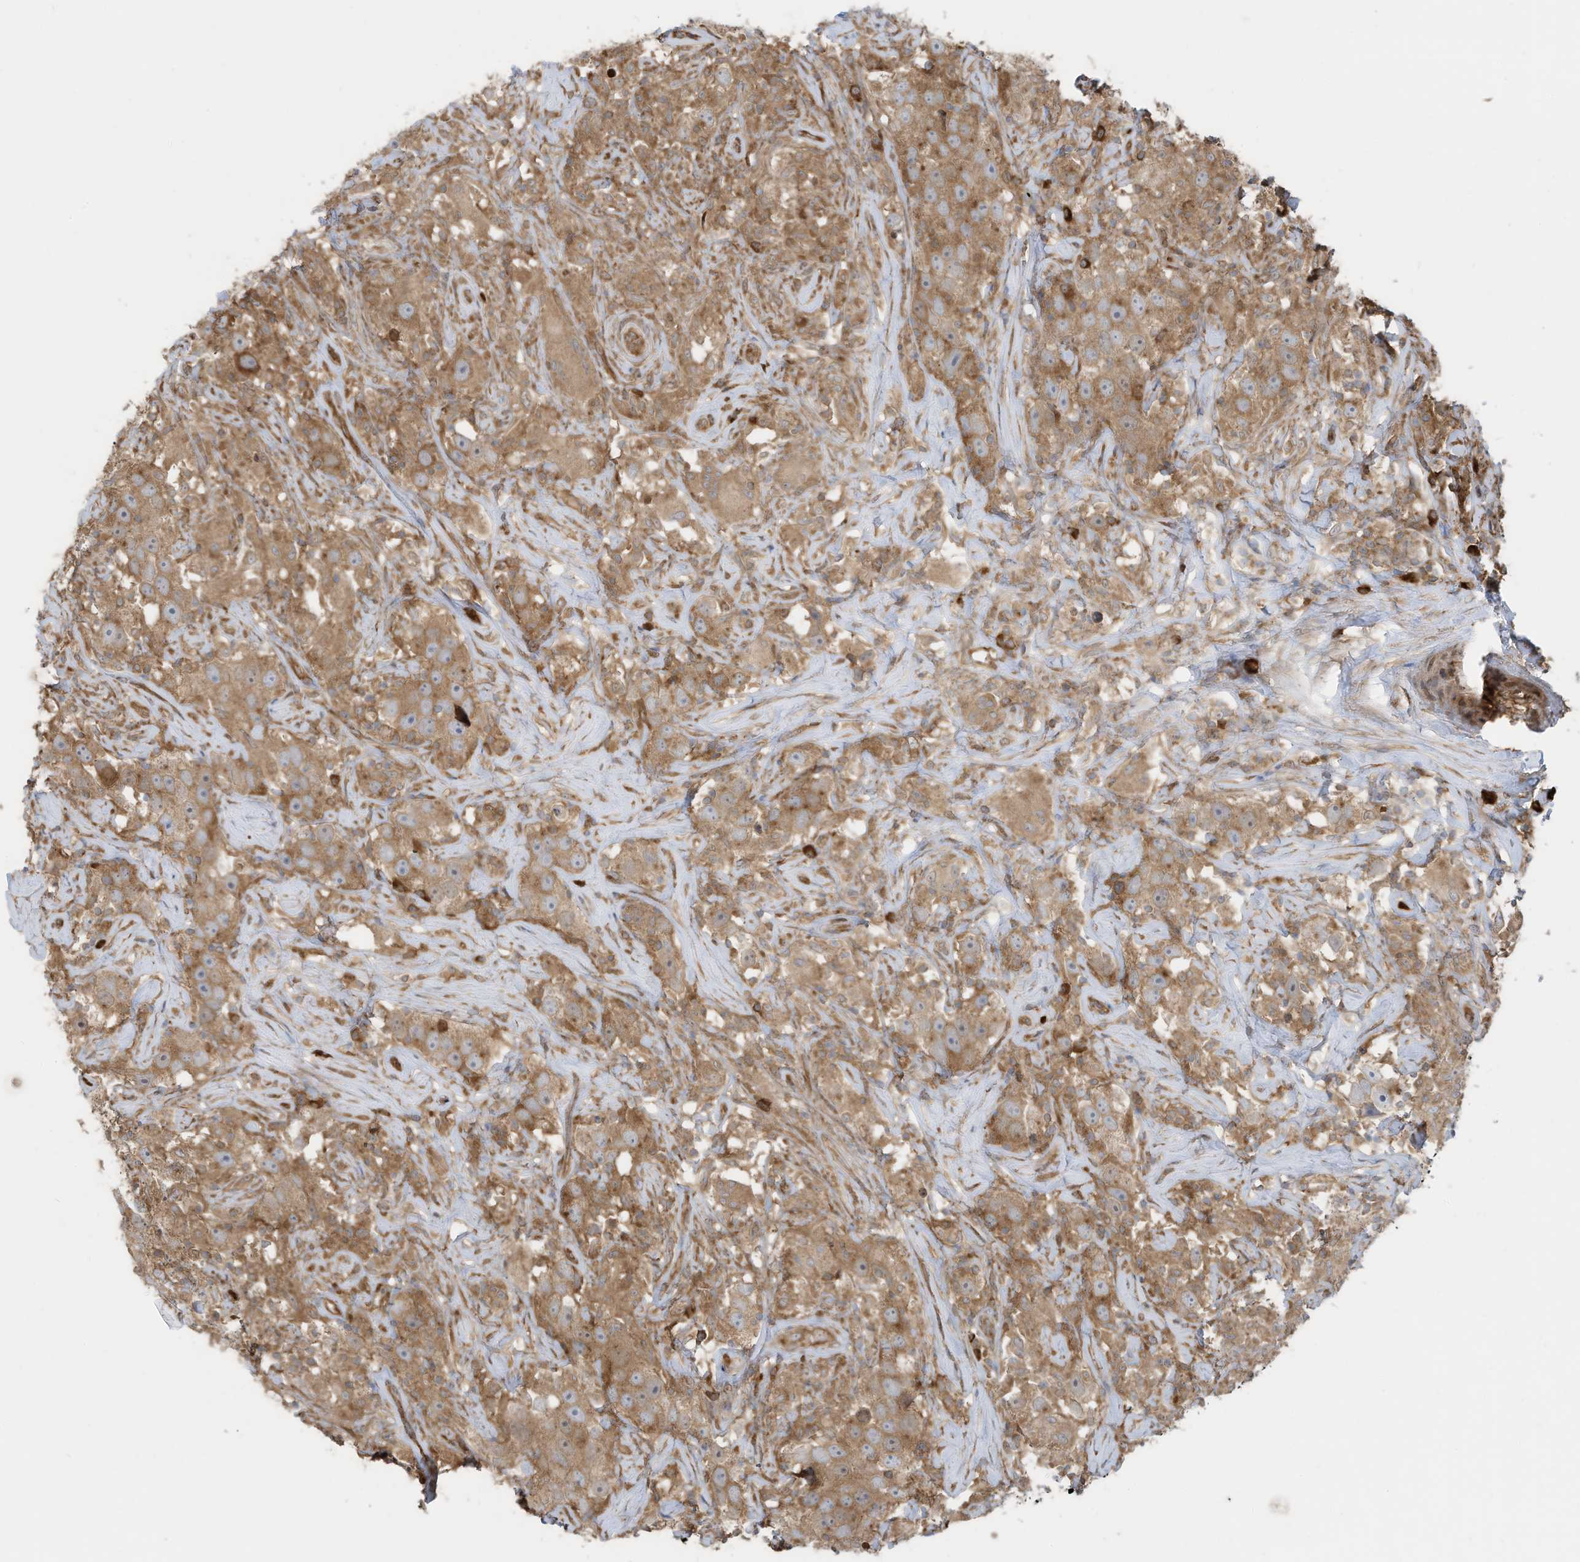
{"staining": {"intensity": "moderate", "quantity": ">75%", "location": "cytoplasmic/membranous"}, "tissue": "testis cancer", "cell_type": "Tumor cells", "image_type": "cancer", "snomed": [{"axis": "morphology", "description": "Seminoma, NOS"}, {"axis": "topography", "description": "Testis"}], "caption": "IHC micrograph of human testis cancer (seminoma) stained for a protein (brown), which exhibits medium levels of moderate cytoplasmic/membranous expression in about >75% of tumor cells.", "gene": "USE1", "patient": {"sex": "male", "age": 49}}